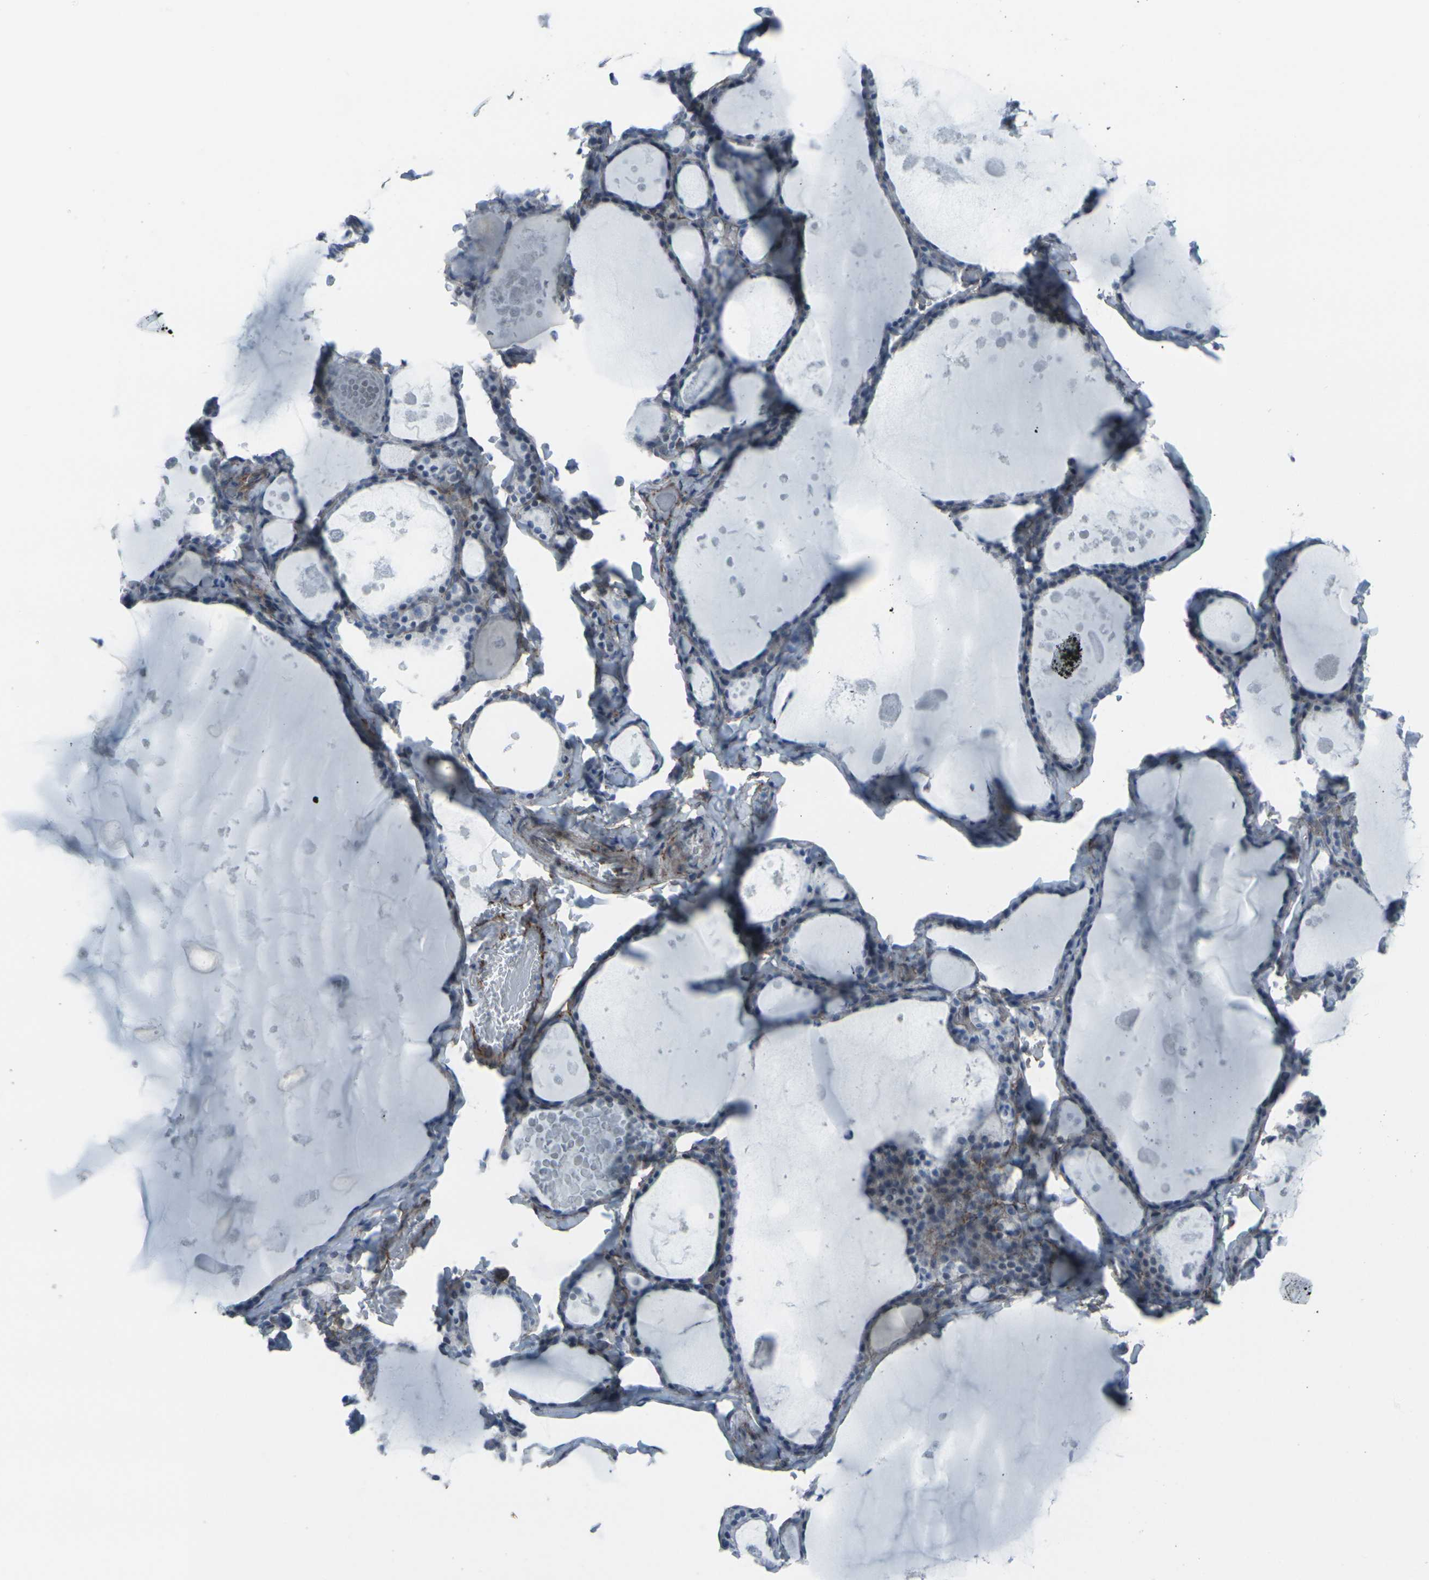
{"staining": {"intensity": "negative", "quantity": "none", "location": "none"}, "tissue": "thyroid gland", "cell_type": "Glandular cells", "image_type": "normal", "snomed": [{"axis": "morphology", "description": "Normal tissue, NOS"}, {"axis": "topography", "description": "Thyroid gland"}], "caption": "An image of human thyroid gland is negative for staining in glandular cells. Nuclei are stained in blue.", "gene": "CDH11", "patient": {"sex": "male", "age": 56}}